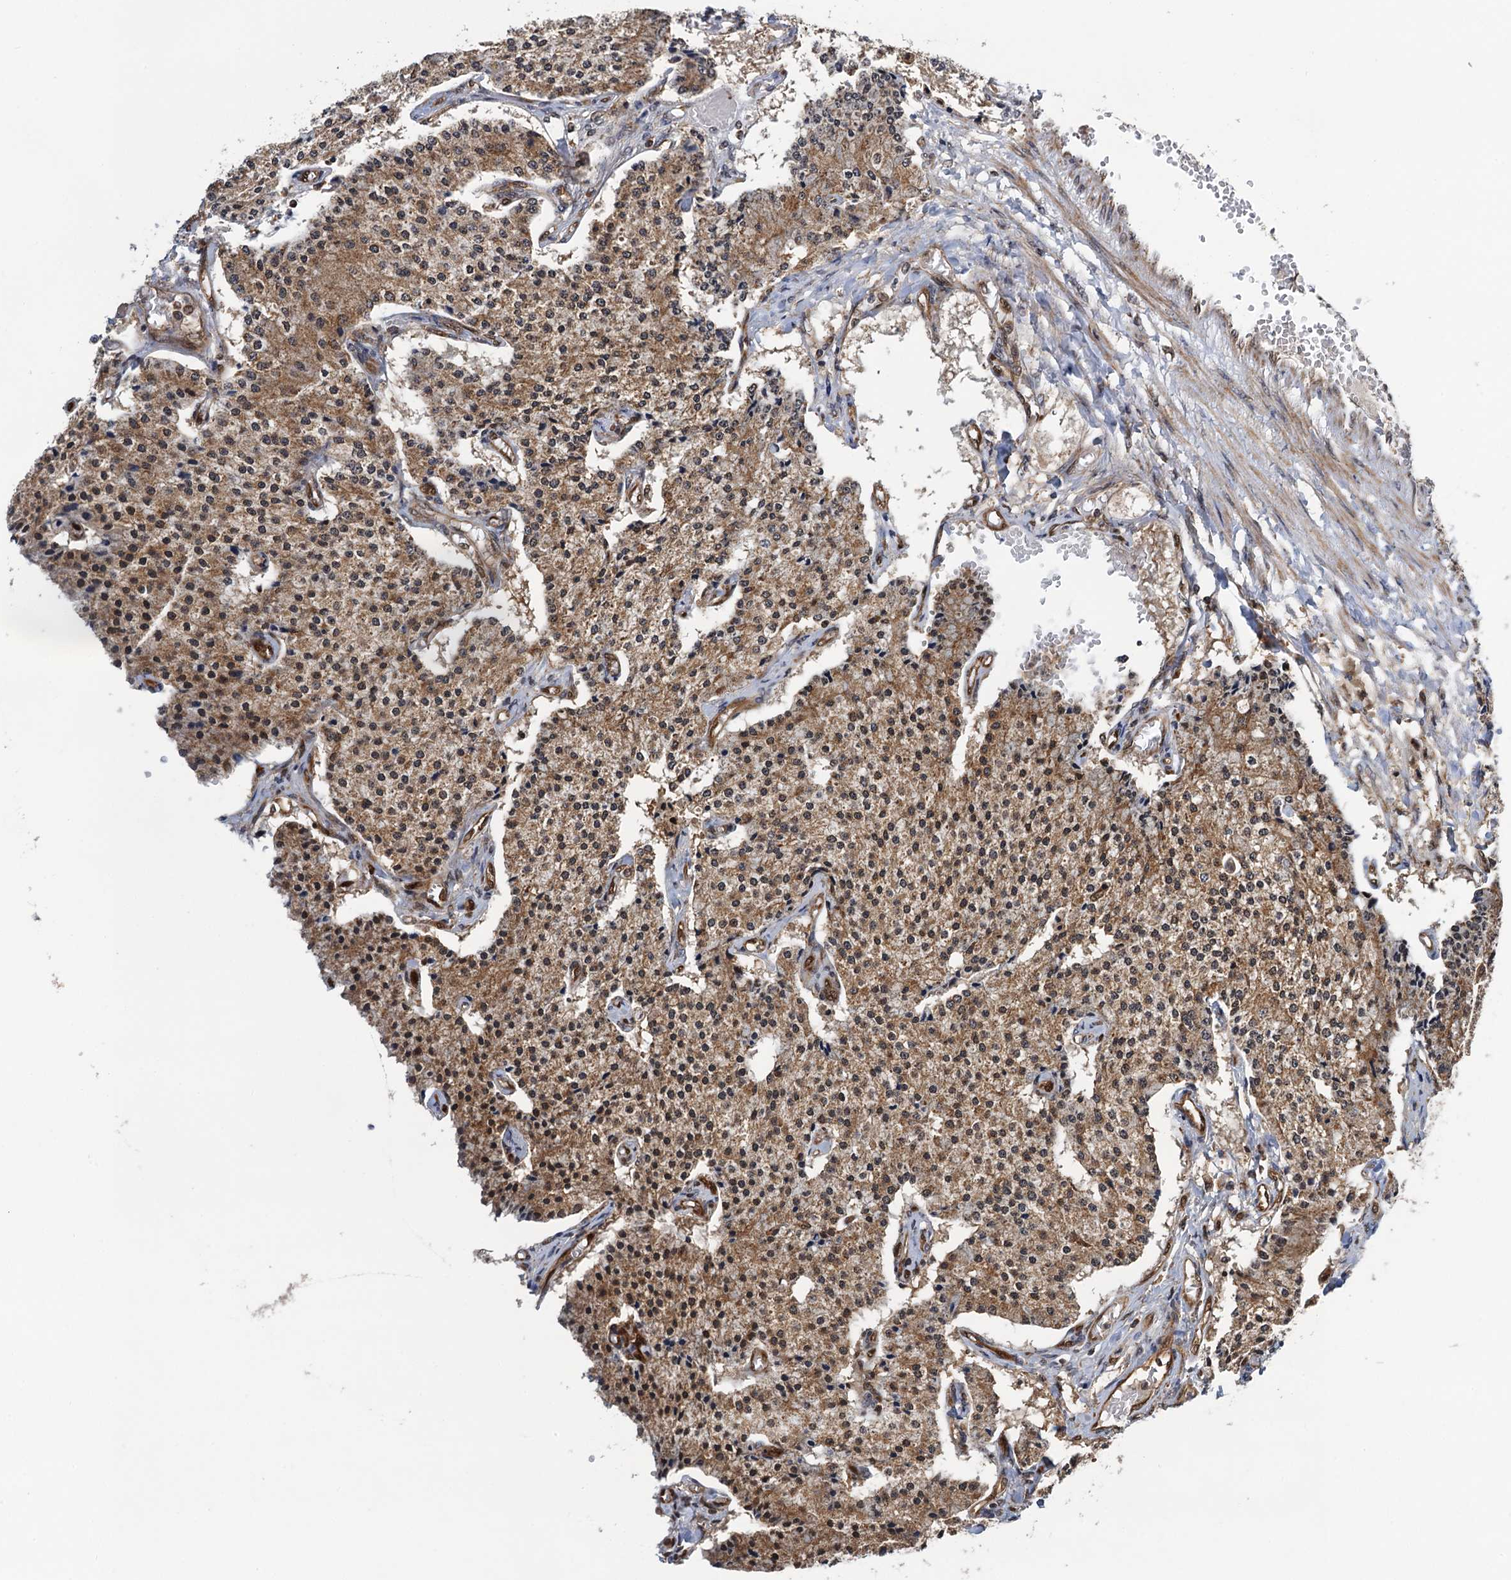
{"staining": {"intensity": "moderate", "quantity": ">75%", "location": "cytoplasmic/membranous,nuclear"}, "tissue": "carcinoid", "cell_type": "Tumor cells", "image_type": "cancer", "snomed": [{"axis": "morphology", "description": "Carcinoid, malignant, NOS"}, {"axis": "topography", "description": "Colon"}], "caption": "Protein staining exhibits moderate cytoplasmic/membranous and nuclear staining in about >75% of tumor cells in carcinoid.", "gene": "CMPK2", "patient": {"sex": "female", "age": 52}}